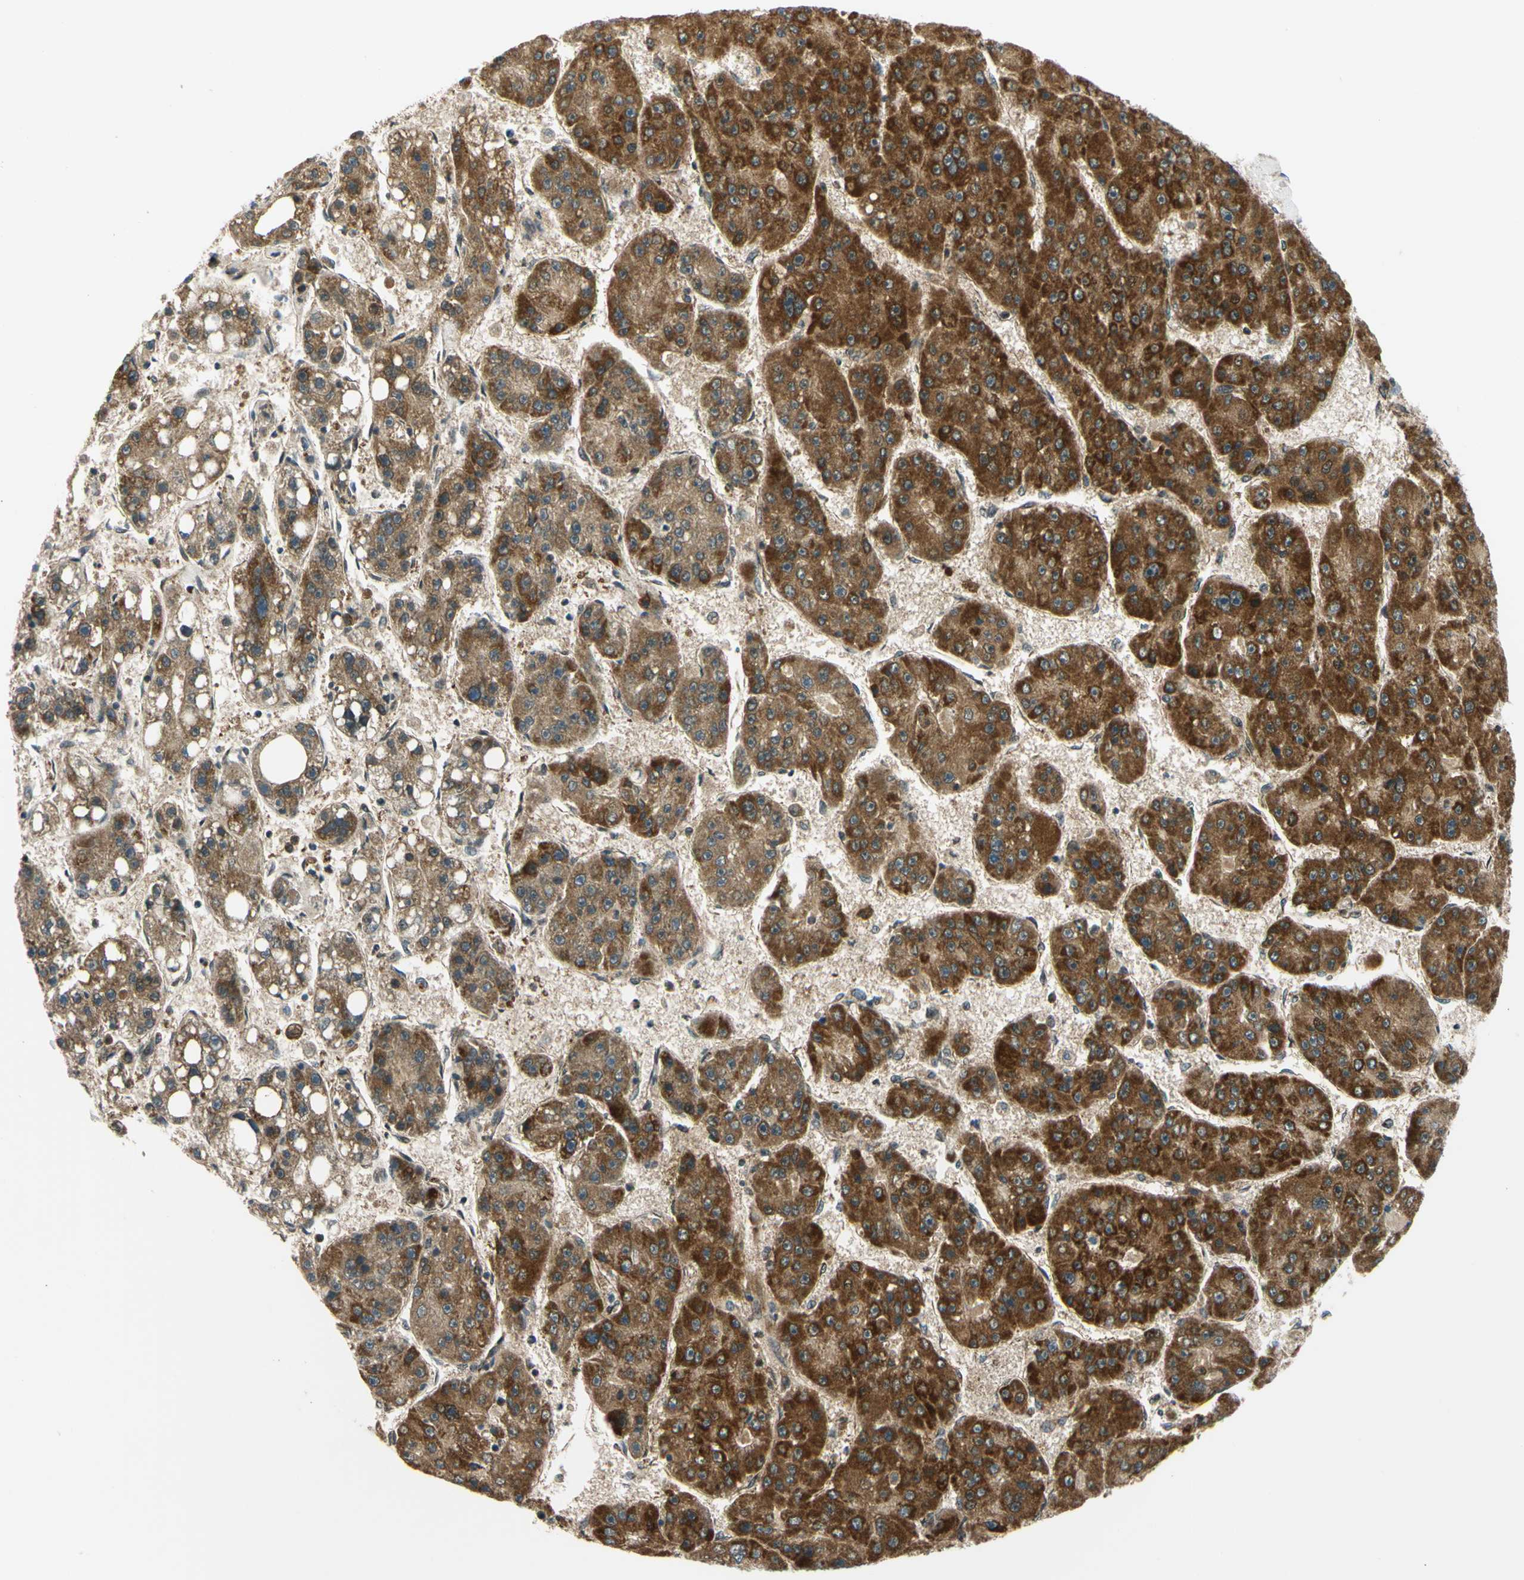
{"staining": {"intensity": "strong", "quantity": ">75%", "location": "cytoplasmic/membranous"}, "tissue": "liver cancer", "cell_type": "Tumor cells", "image_type": "cancer", "snomed": [{"axis": "morphology", "description": "Carcinoma, Hepatocellular, NOS"}, {"axis": "topography", "description": "Liver"}], "caption": "This histopathology image reveals immunohistochemistry staining of human liver cancer (hepatocellular carcinoma), with high strong cytoplasmic/membranous staining in about >75% of tumor cells.", "gene": "MAVS", "patient": {"sex": "female", "age": 61}}